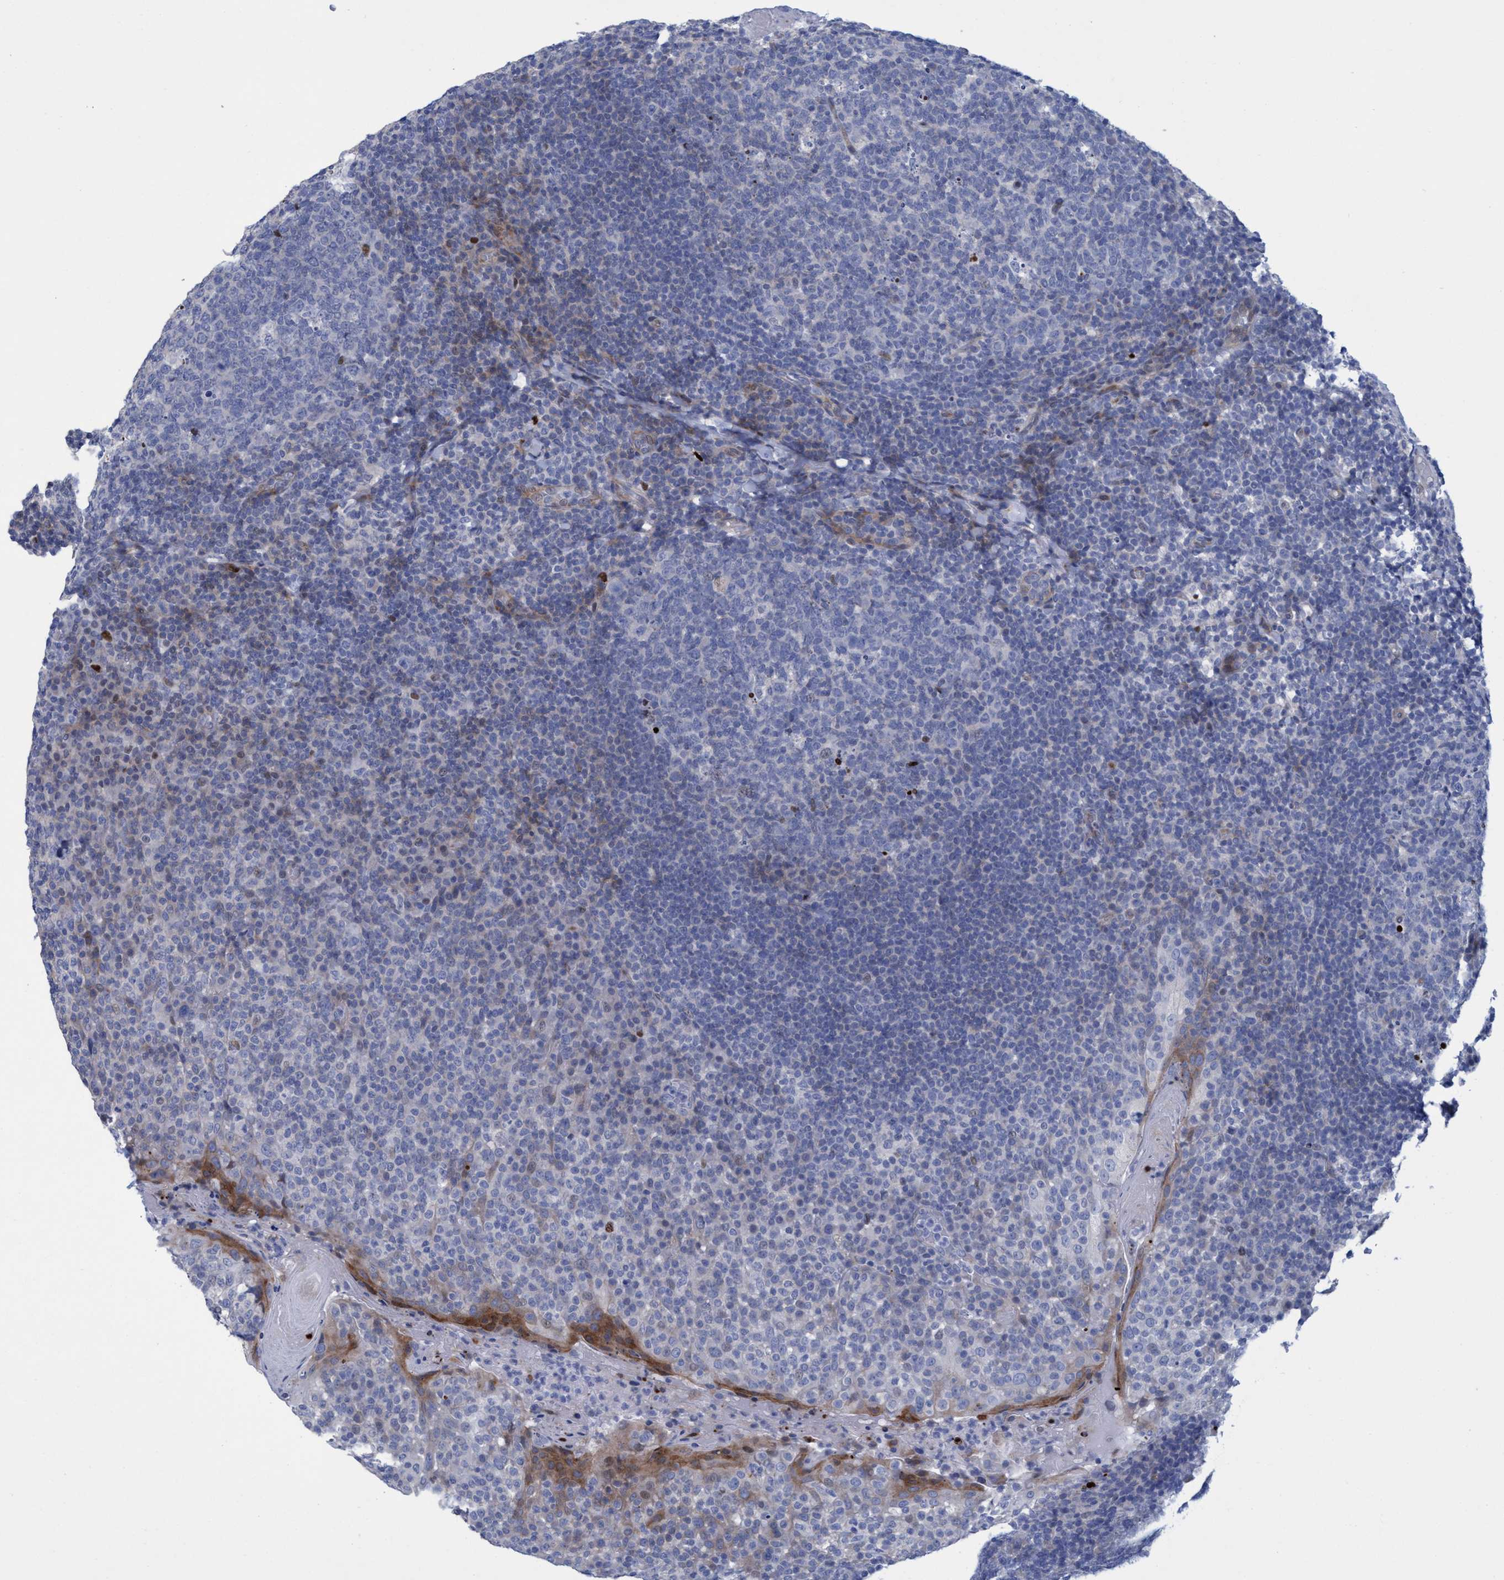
{"staining": {"intensity": "negative", "quantity": "none", "location": "none"}, "tissue": "tonsil", "cell_type": "Germinal center cells", "image_type": "normal", "snomed": [{"axis": "morphology", "description": "Normal tissue, NOS"}, {"axis": "topography", "description": "Tonsil"}], "caption": "Protein analysis of normal tonsil exhibits no significant expression in germinal center cells.", "gene": "R3HCC1", "patient": {"sex": "female", "age": 19}}